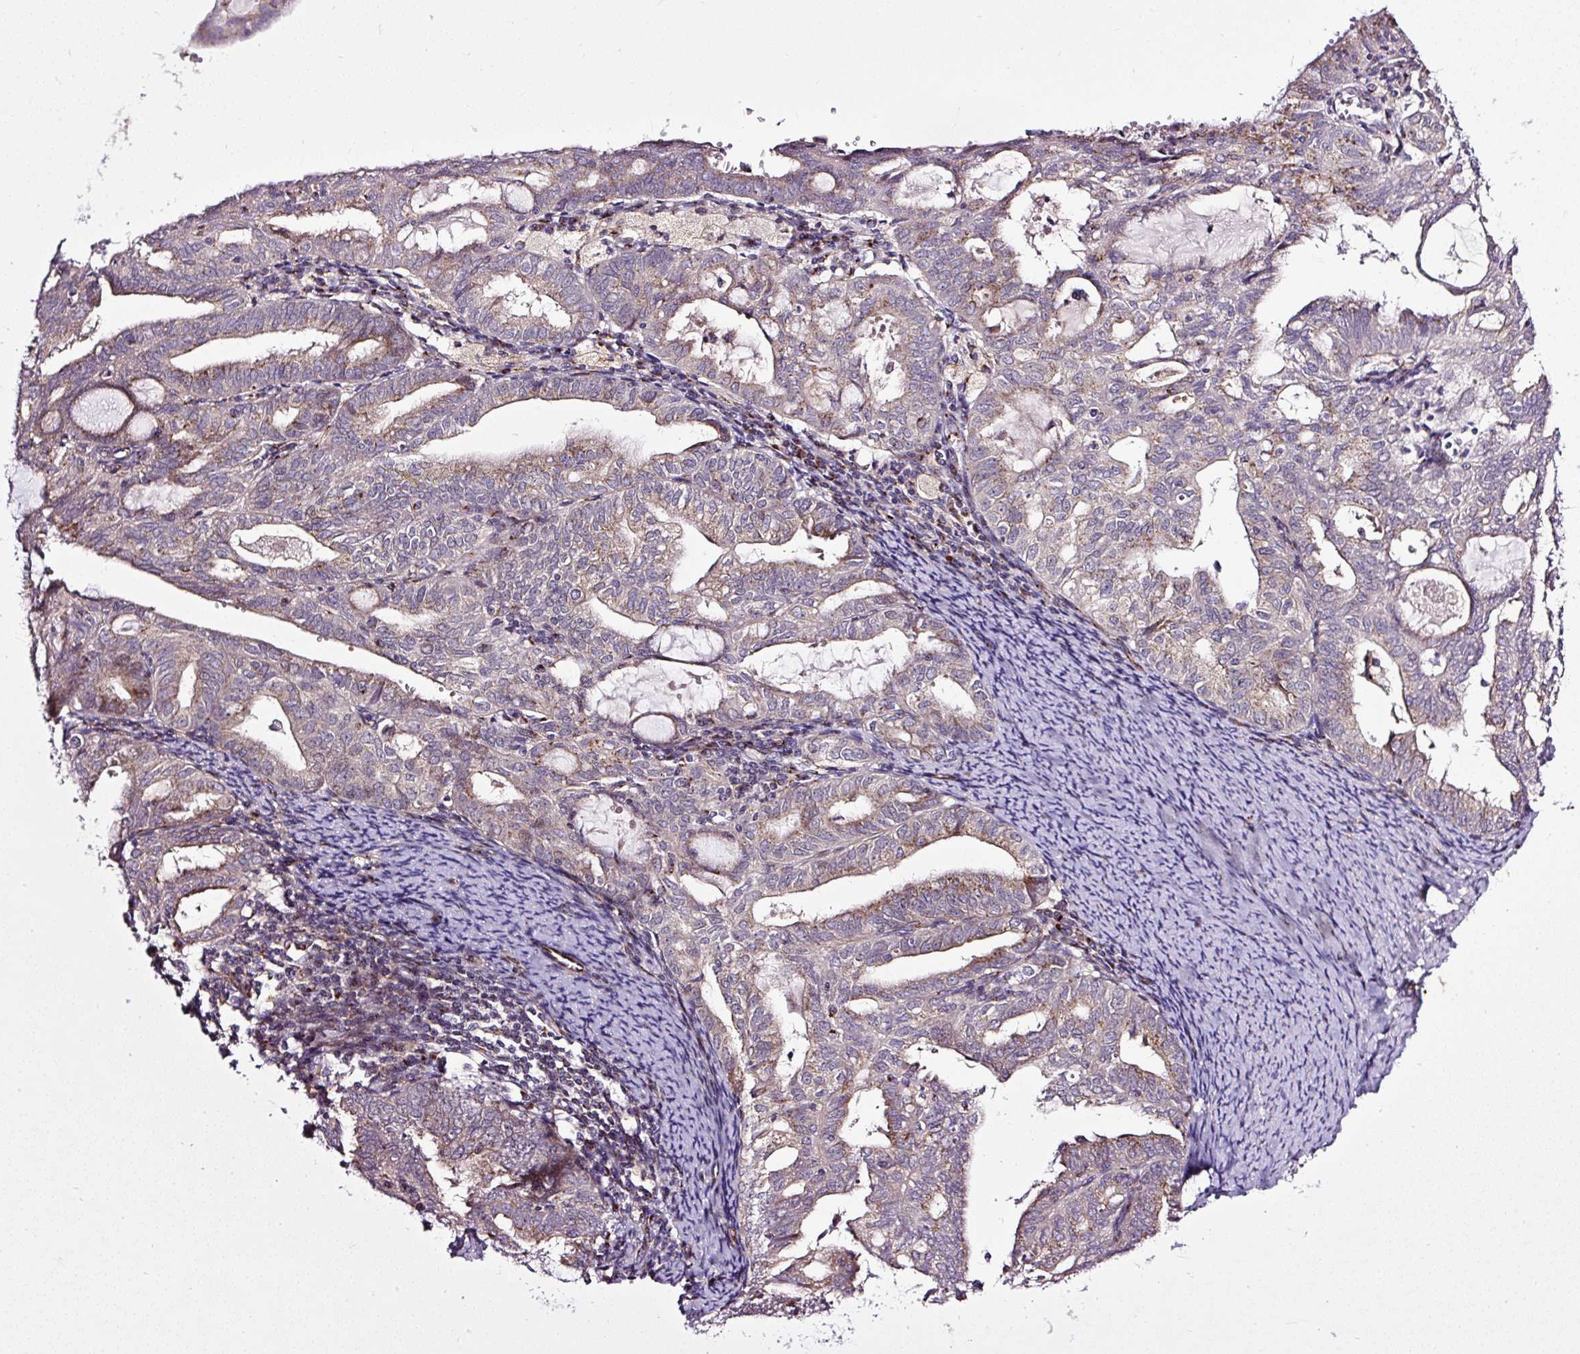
{"staining": {"intensity": "moderate", "quantity": "<25%", "location": "cytoplasmic/membranous"}, "tissue": "endometrial cancer", "cell_type": "Tumor cells", "image_type": "cancer", "snomed": [{"axis": "morphology", "description": "Adenocarcinoma, NOS"}, {"axis": "topography", "description": "Endometrium"}], "caption": "Moderate cytoplasmic/membranous protein staining is seen in about <25% of tumor cells in endometrial adenocarcinoma.", "gene": "MSMP", "patient": {"sex": "female", "age": 70}}